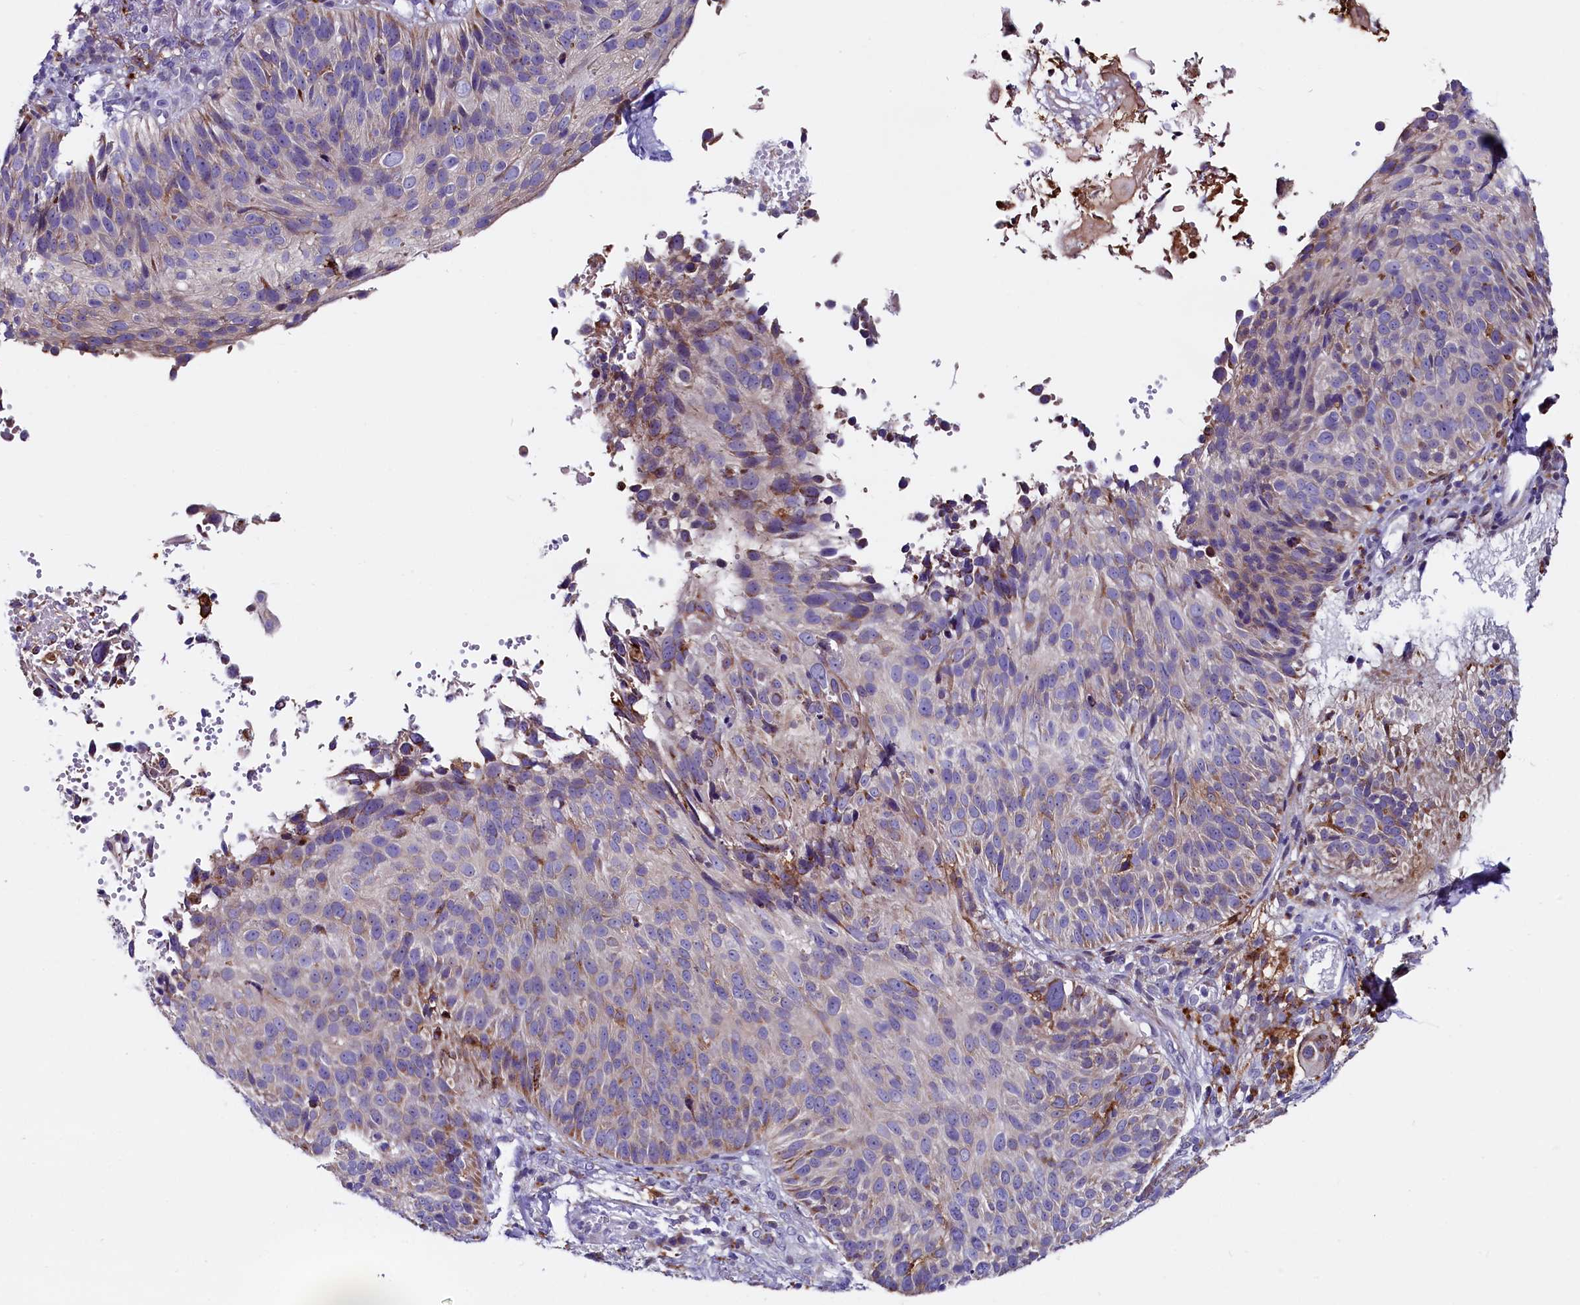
{"staining": {"intensity": "weak", "quantity": "<25%", "location": "cytoplasmic/membranous"}, "tissue": "cervical cancer", "cell_type": "Tumor cells", "image_type": "cancer", "snomed": [{"axis": "morphology", "description": "Squamous cell carcinoma, NOS"}, {"axis": "topography", "description": "Cervix"}], "caption": "This is an immunohistochemistry (IHC) histopathology image of cervical cancer. There is no positivity in tumor cells.", "gene": "IL20RA", "patient": {"sex": "female", "age": 74}}